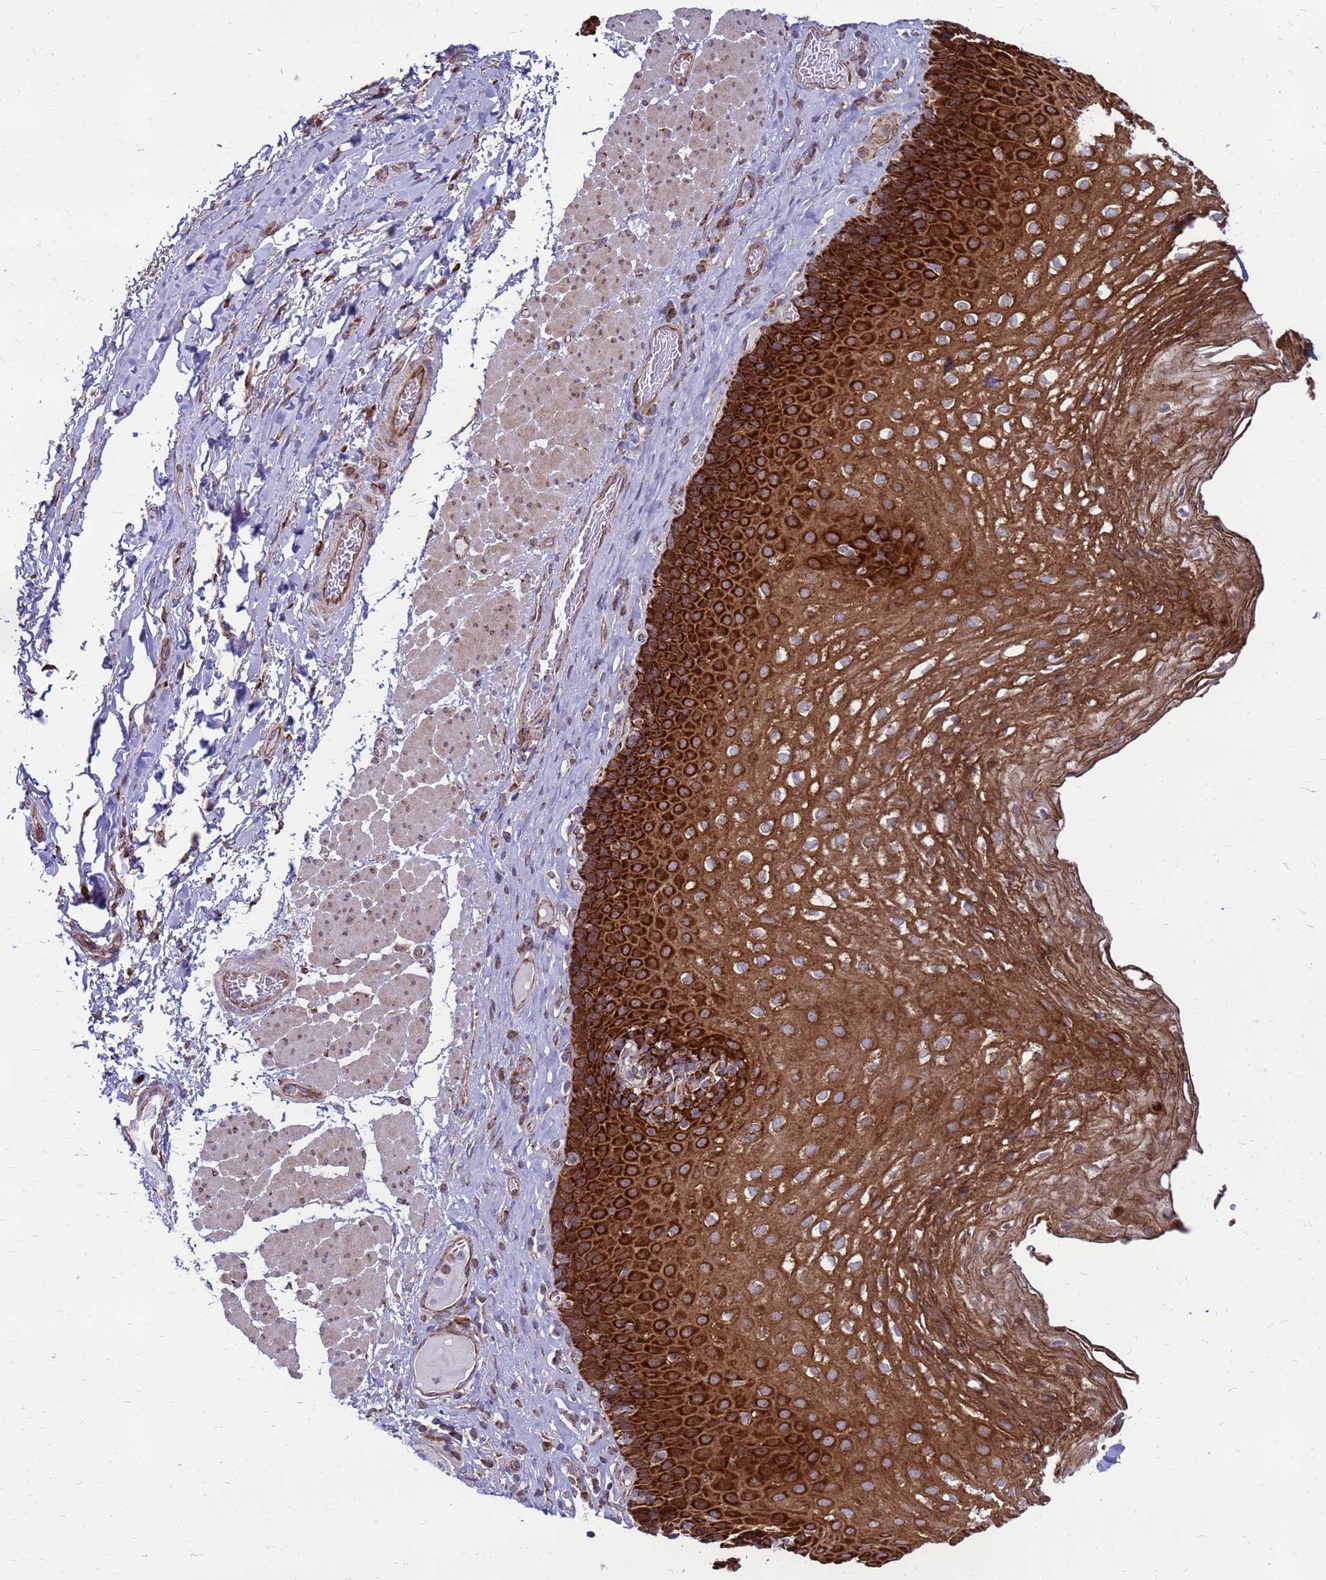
{"staining": {"intensity": "strong", "quantity": ">75%", "location": "cytoplasmic/membranous"}, "tissue": "esophagus", "cell_type": "Squamous epithelial cells", "image_type": "normal", "snomed": [{"axis": "morphology", "description": "Normal tissue, NOS"}, {"axis": "topography", "description": "Esophagus"}], "caption": "A micrograph of esophagus stained for a protein displays strong cytoplasmic/membranous brown staining in squamous epithelial cells. (DAB (3,3'-diaminobenzidine) IHC, brown staining for protein, blue staining for nuclei).", "gene": "FSTL4", "patient": {"sex": "female", "age": 66}}